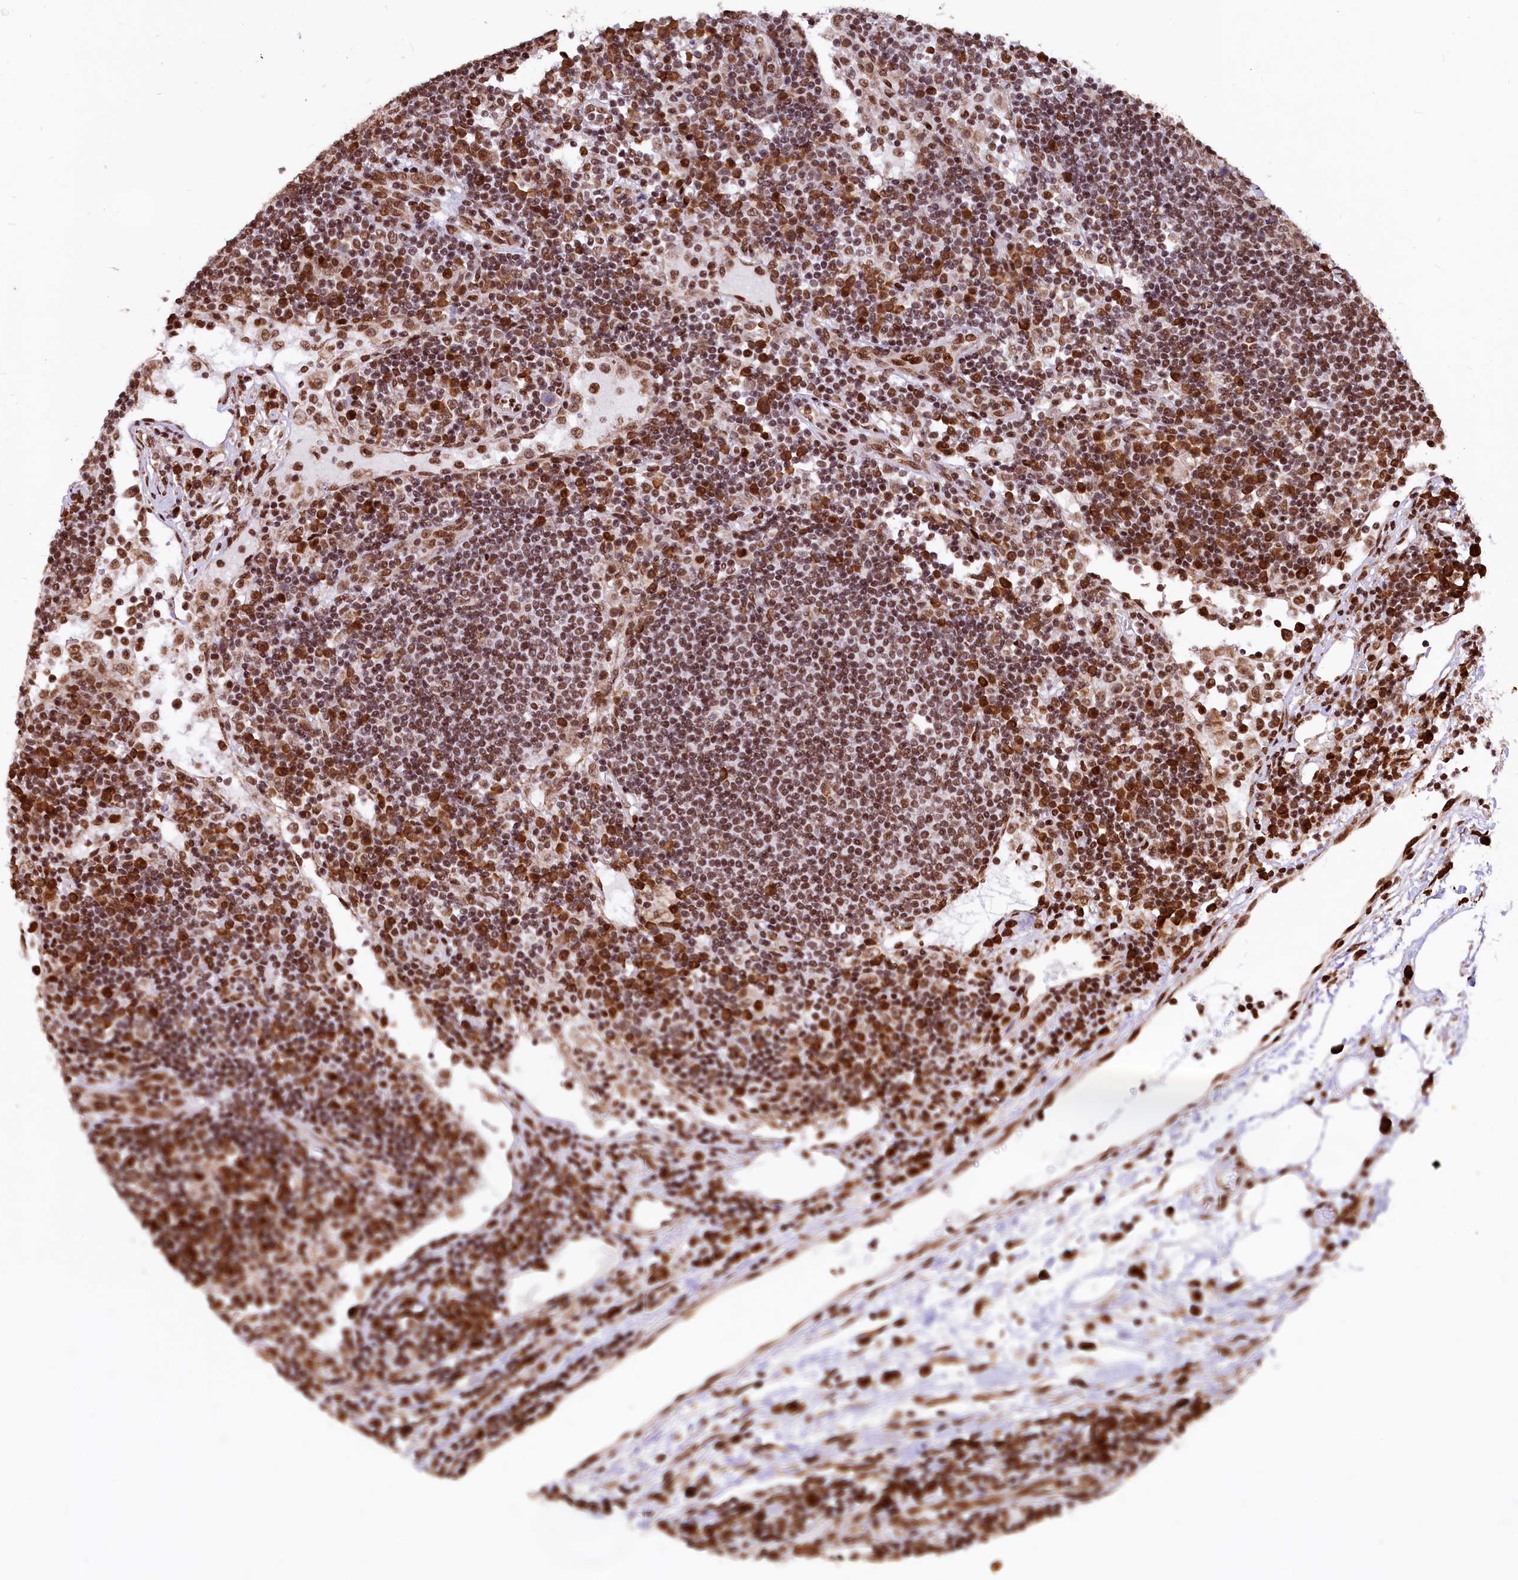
{"staining": {"intensity": "moderate", "quantity": ">75%", "location": "nuclear"}, "tissue": "lymph node", "cell_type": "Germinal center cells", "image_type": "normal", "snomed": [{"axis": "morphology", "description": "Normal tissue, NOS"}, {"axis": "topography", "description": "Lymph node"}], "caption": "Immunohistochemistry (IHC) of normal human lymph node reveals medium levels of moderate nuclear expression in about >75% of germinal center cells. The protein of interest is shown in brown color, while the nuclei are stained blue.", "gene": "PDS5B", "patient": {"sex": "female", "age": 53}}